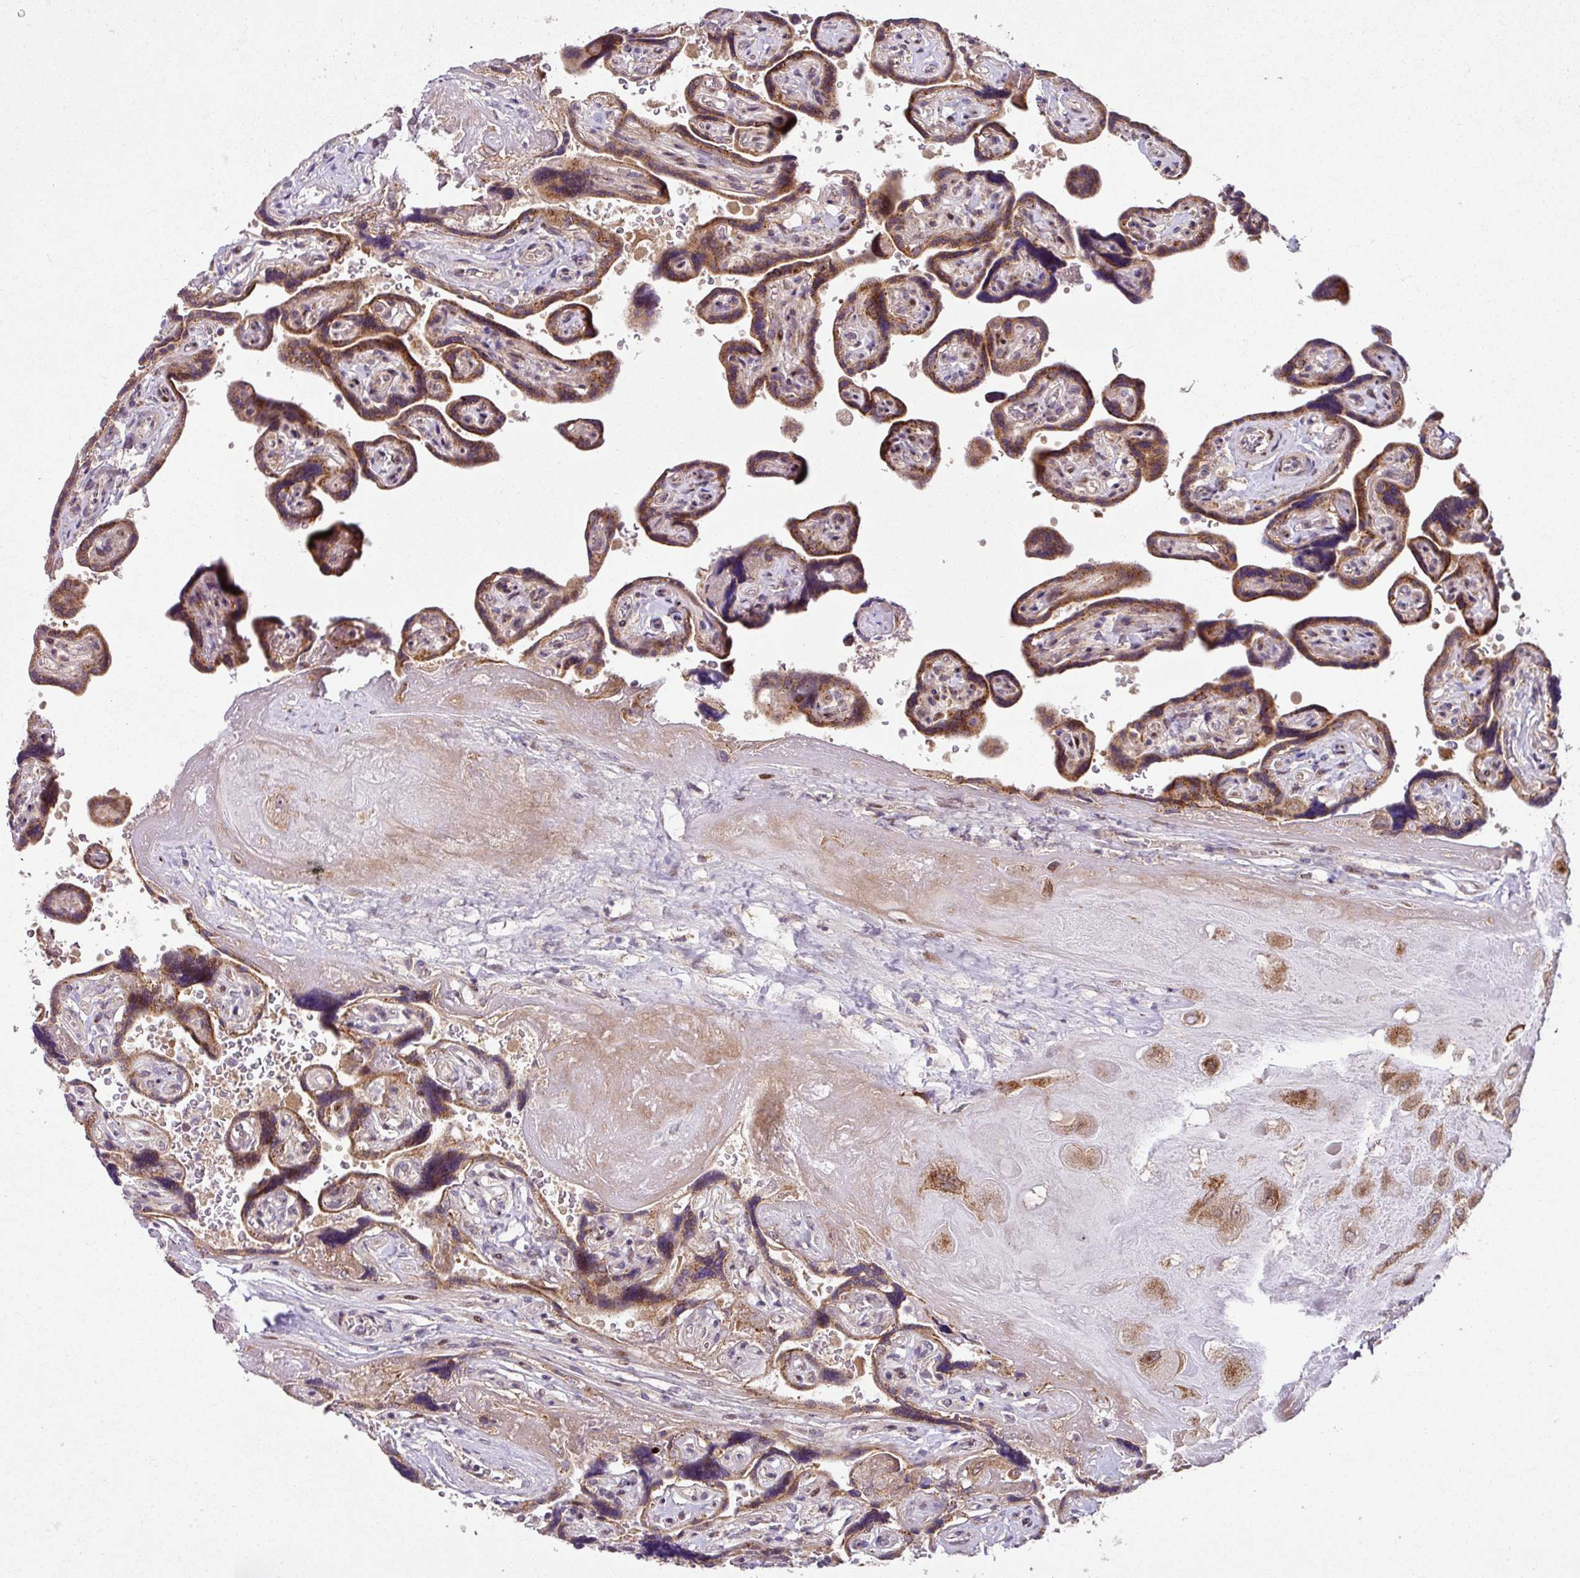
{"staining": {"intensity": "moderate", "quantity": ">75%", "location": "cytoplasmic/membranous"}, "tissue": "placenta", "cell_type": "Decidual cells", "image_type": "normal", "snomed": [{"axis": "morphology", "description": "Normal tissue, NOS"}, {"axis": "topography", "description": "Placenta"}], "caption": "There is medium levels of moderate cytoplasmic/membranous staining in decidual cells of unremarkable placenta, as demonstrated by immunohistochemical staining (brown color).", "gene": "ENSG00000269547", "patient": {"sex": "female", "age": 32}}